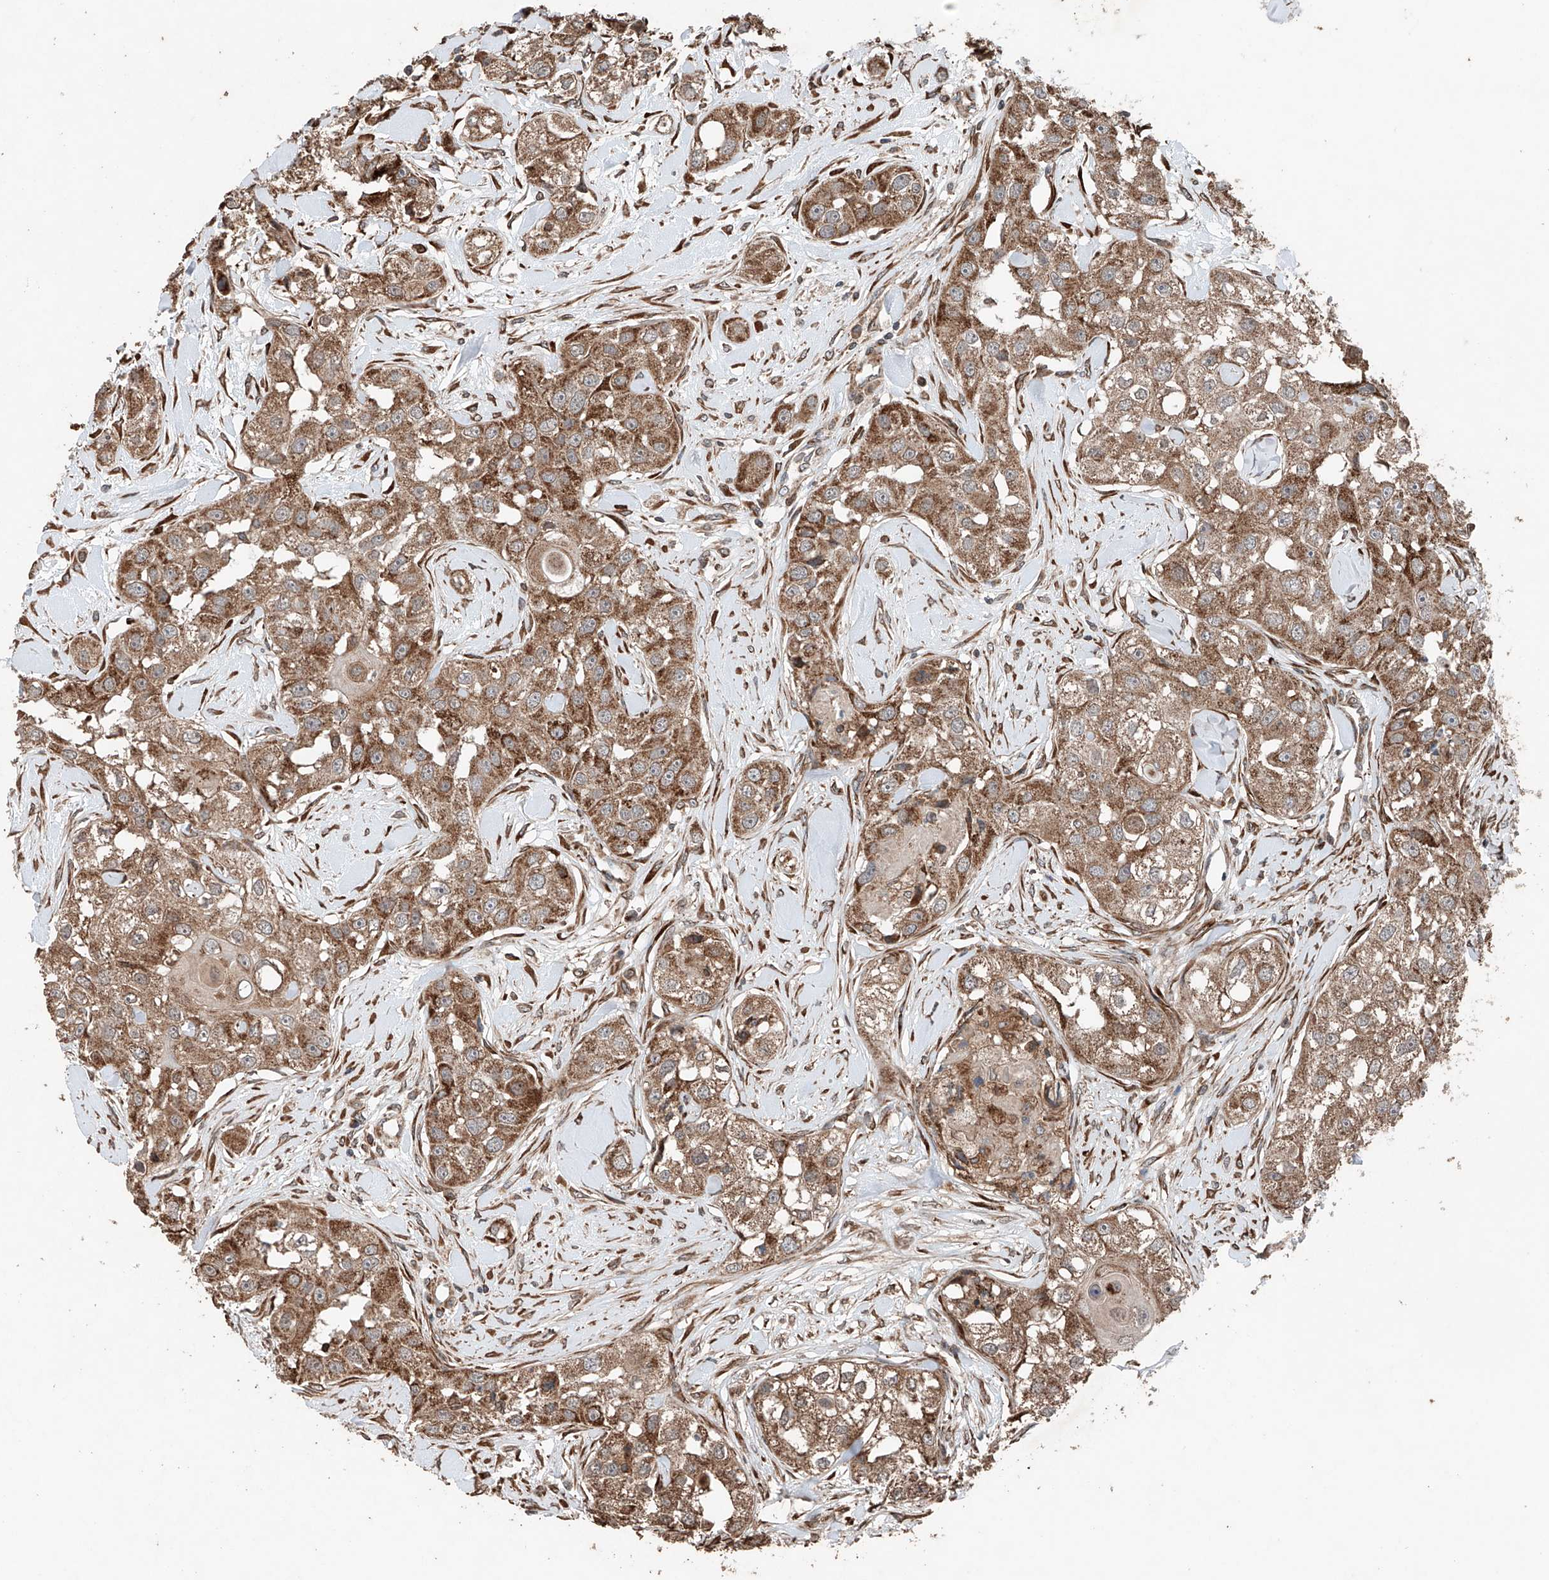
{"staining": {"intensity": "moderate", "quantity": ">75%", "location": "cytoplasmic/membranous"}, "tissue": "head and neck cancer", "cell_type": "Tumor cells", "image_type": "cancer", "snomed": [{"axis": "morphology", "description": "Normal tissue, NOS"}, {"axis": "morphology", "description": "Squamous cell carcinoma, NOS"}, {"axis": "topography", "description": "Skeletal muscle"}, {"axis": "topography", "description": "Head-Neck"}], "caption": "Tumor cells reveal medium levels of moderate cytoplasmic/membranous expression in about >75% of cells in human squamous cell carcinoma (head and neck).", "gene": "AP4B1", "patient": {"sex": "male", "age": 51}}